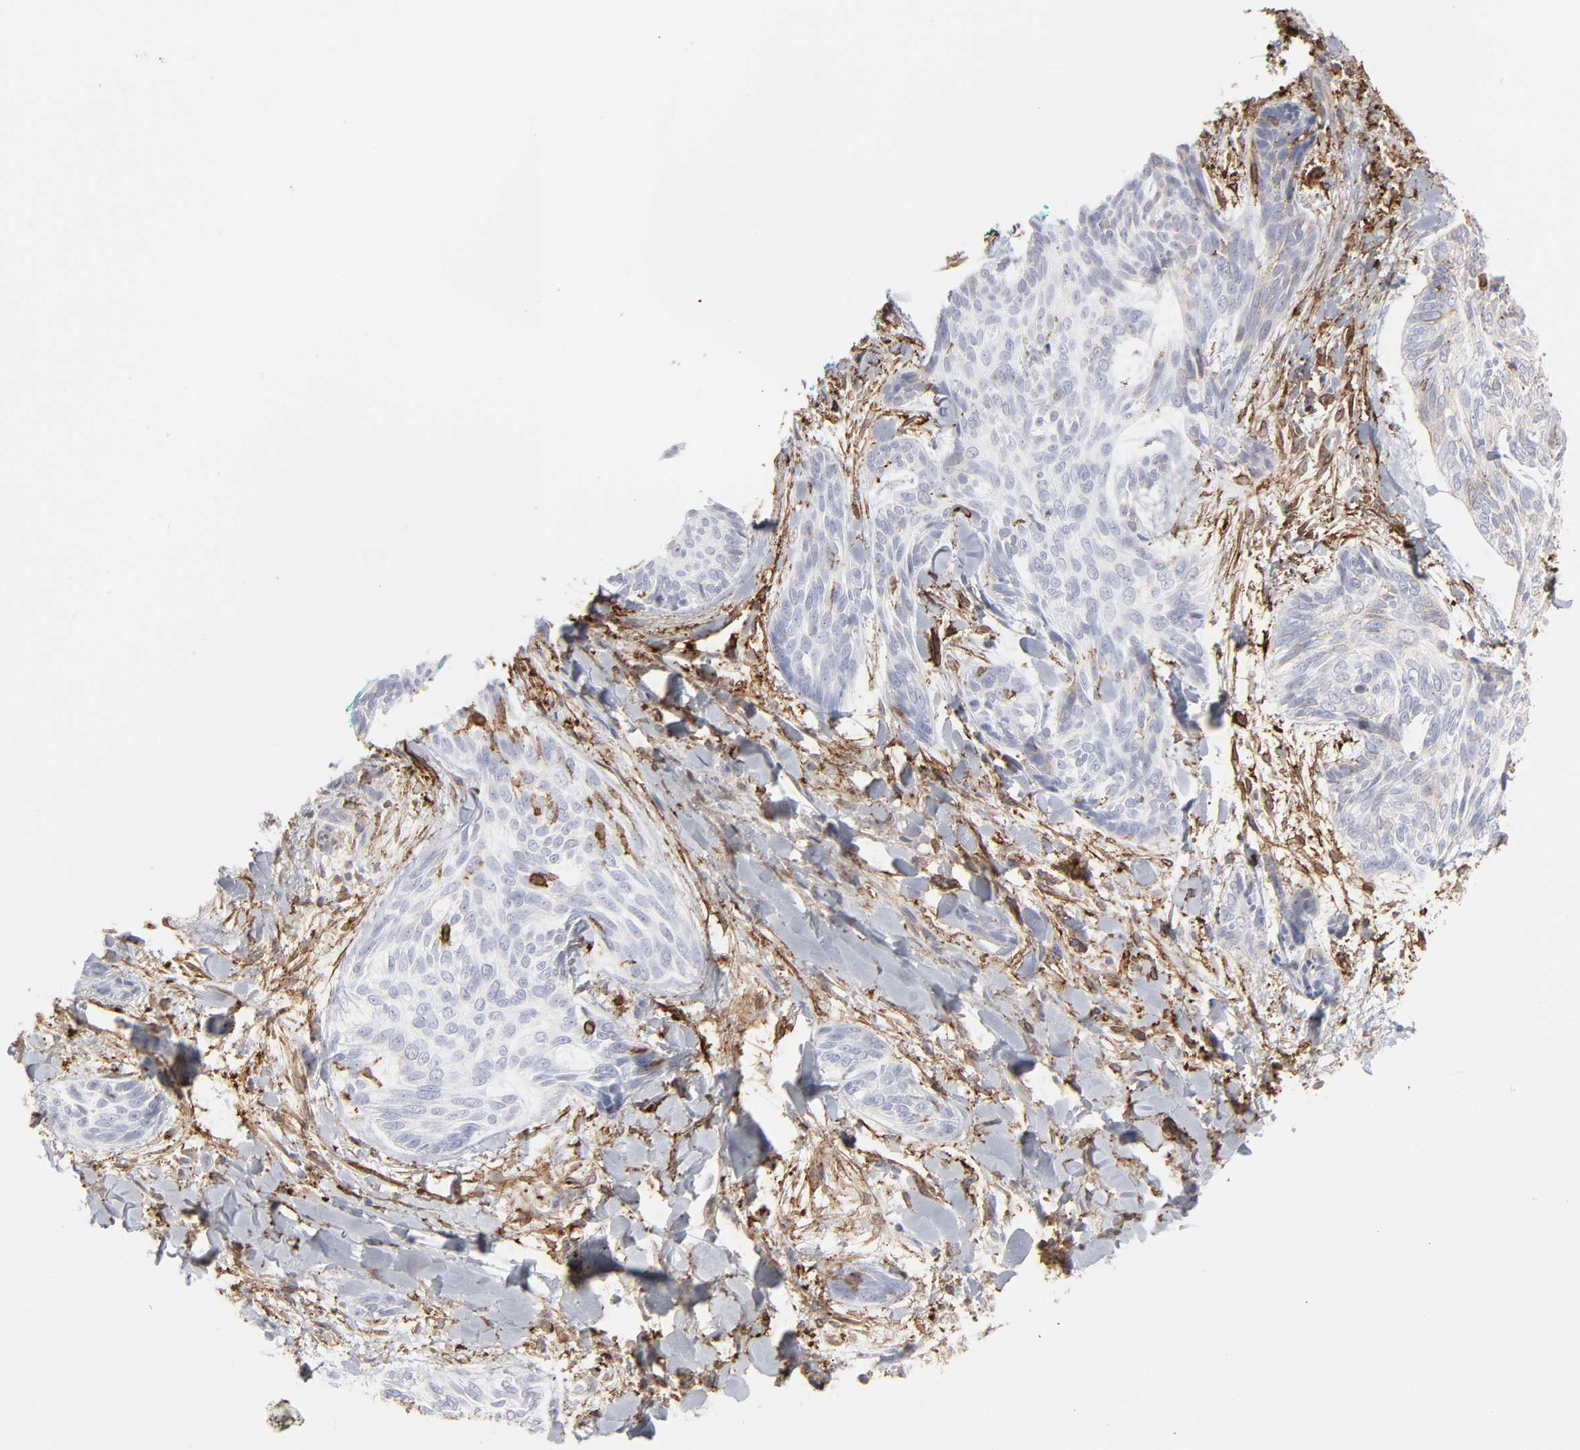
{"staining": {"intensity": "moderate", "quantity": "<25%", "location": "cytoplasmic/membranous,nuclear"}, "tissue": "skin cancer", "cell_type": "Tumor cells", "image_type": "cancer", "snomed": [{"axis": "morphology", "description": "Normal tissue, NOS"}, {"axis": "morphology", "description": "Basal cell carcinoma"}, {"axis": "topography", "description": "Skin"}], "caption": "Immunohistochemical staining of skin basal cell carcinoma demonstrates low levels of moderate cytoplasmic/membranous and nuclear protein staining in about <25% of tumor cells.", "gene": "ANXA5", "patient": {"sex": "female", "age": 71}}